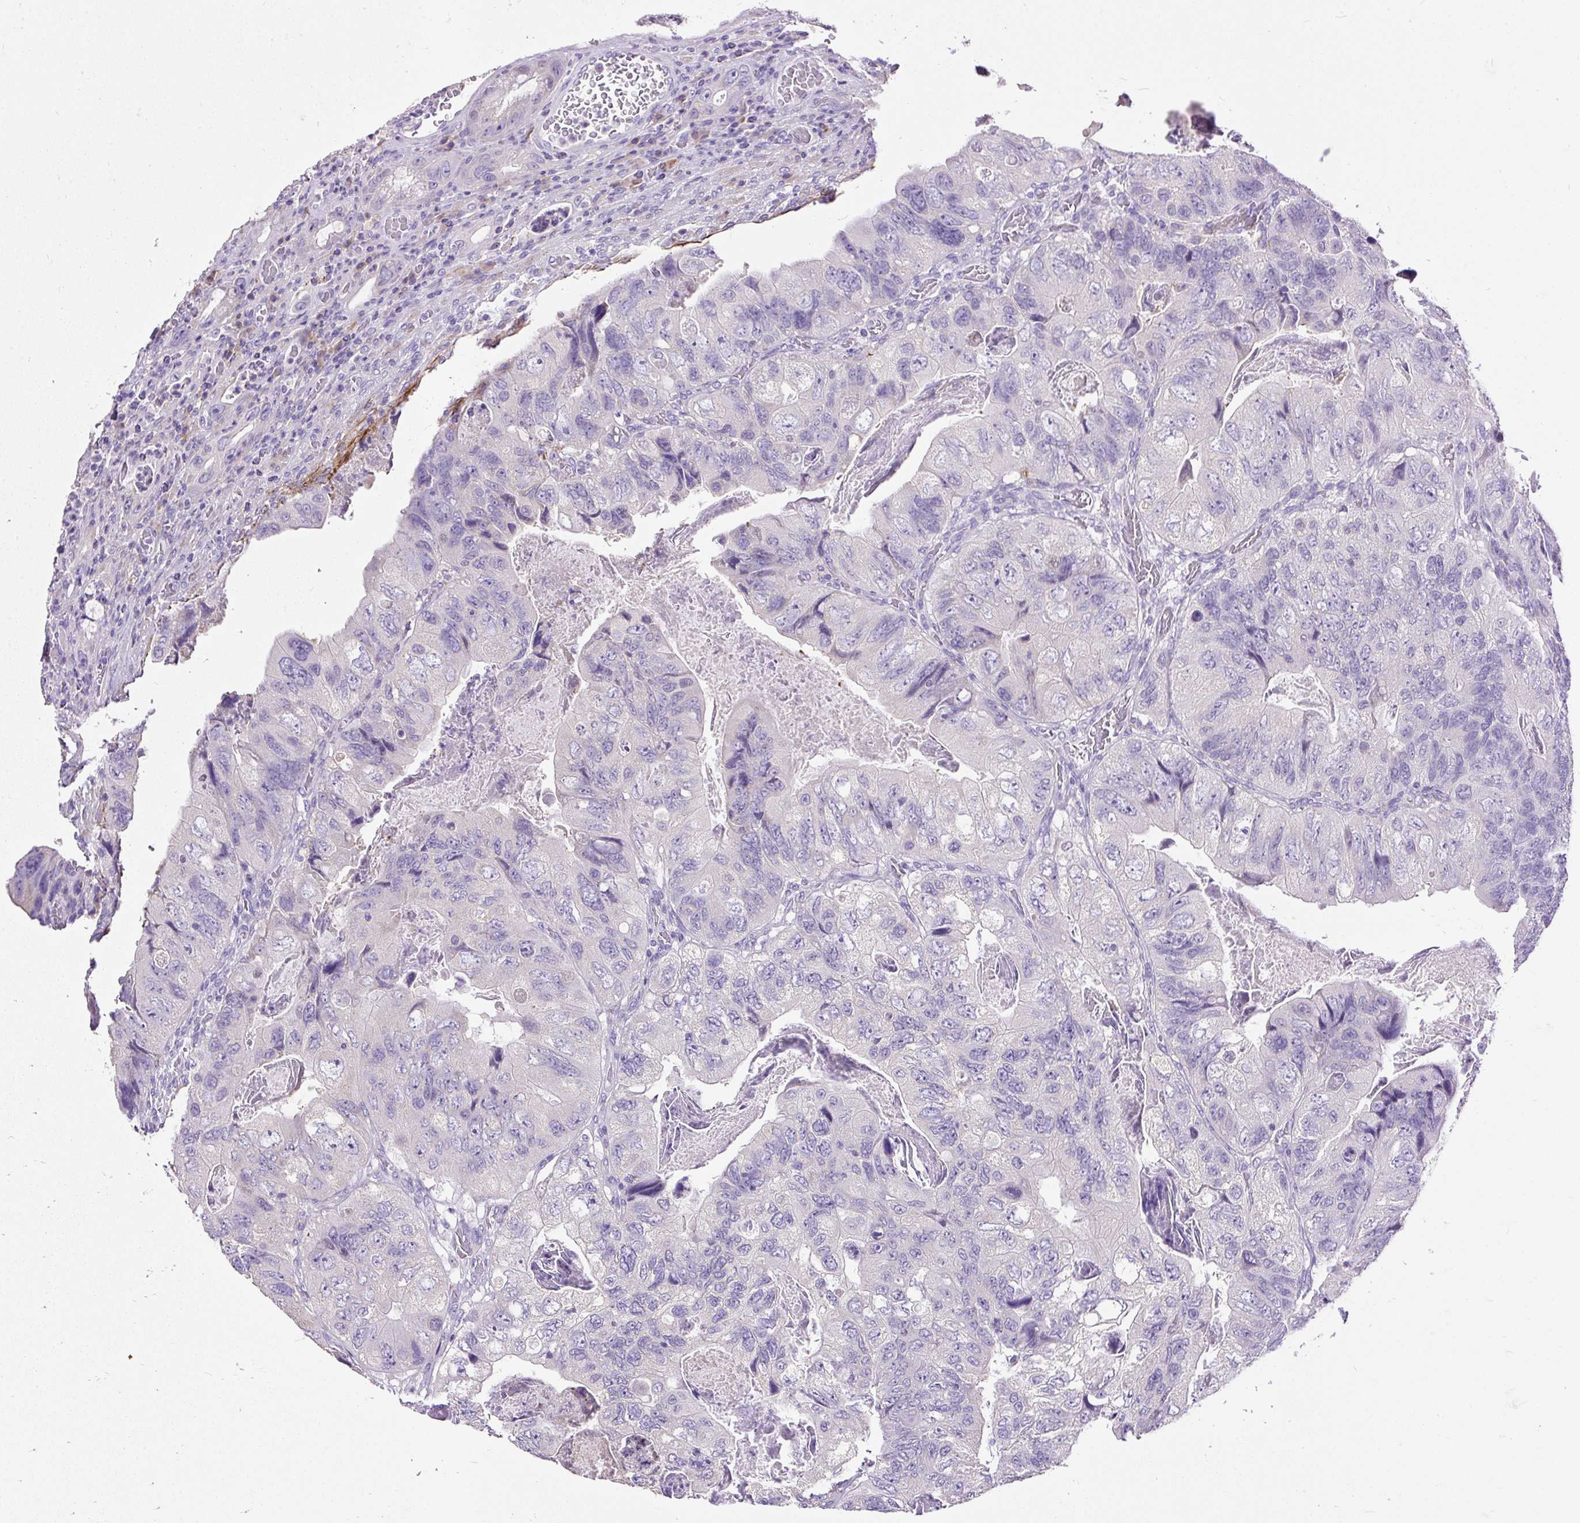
{"staining": {"intensity": "negative", "quantity": "none", "location": "none"}, "tissue": "colorectal cancer", "cell_type": "Tumor cells", "image_type": "cancer", "snomed": [{"axis": "morphology", "description": "Adenocarcinoma, NOS"}, {"axis": "topography", "description": "Rectum"}], "caption": "Tumor cells are negative for protein expression in human colorectal cancer (adenocarcinoma). (DAB (3,3'-diaminobenzidine) immunohistochemistry with hematoxylin counter stain).", "gene": "GBX1", "patient": {"sex": "male", "age": 63}}